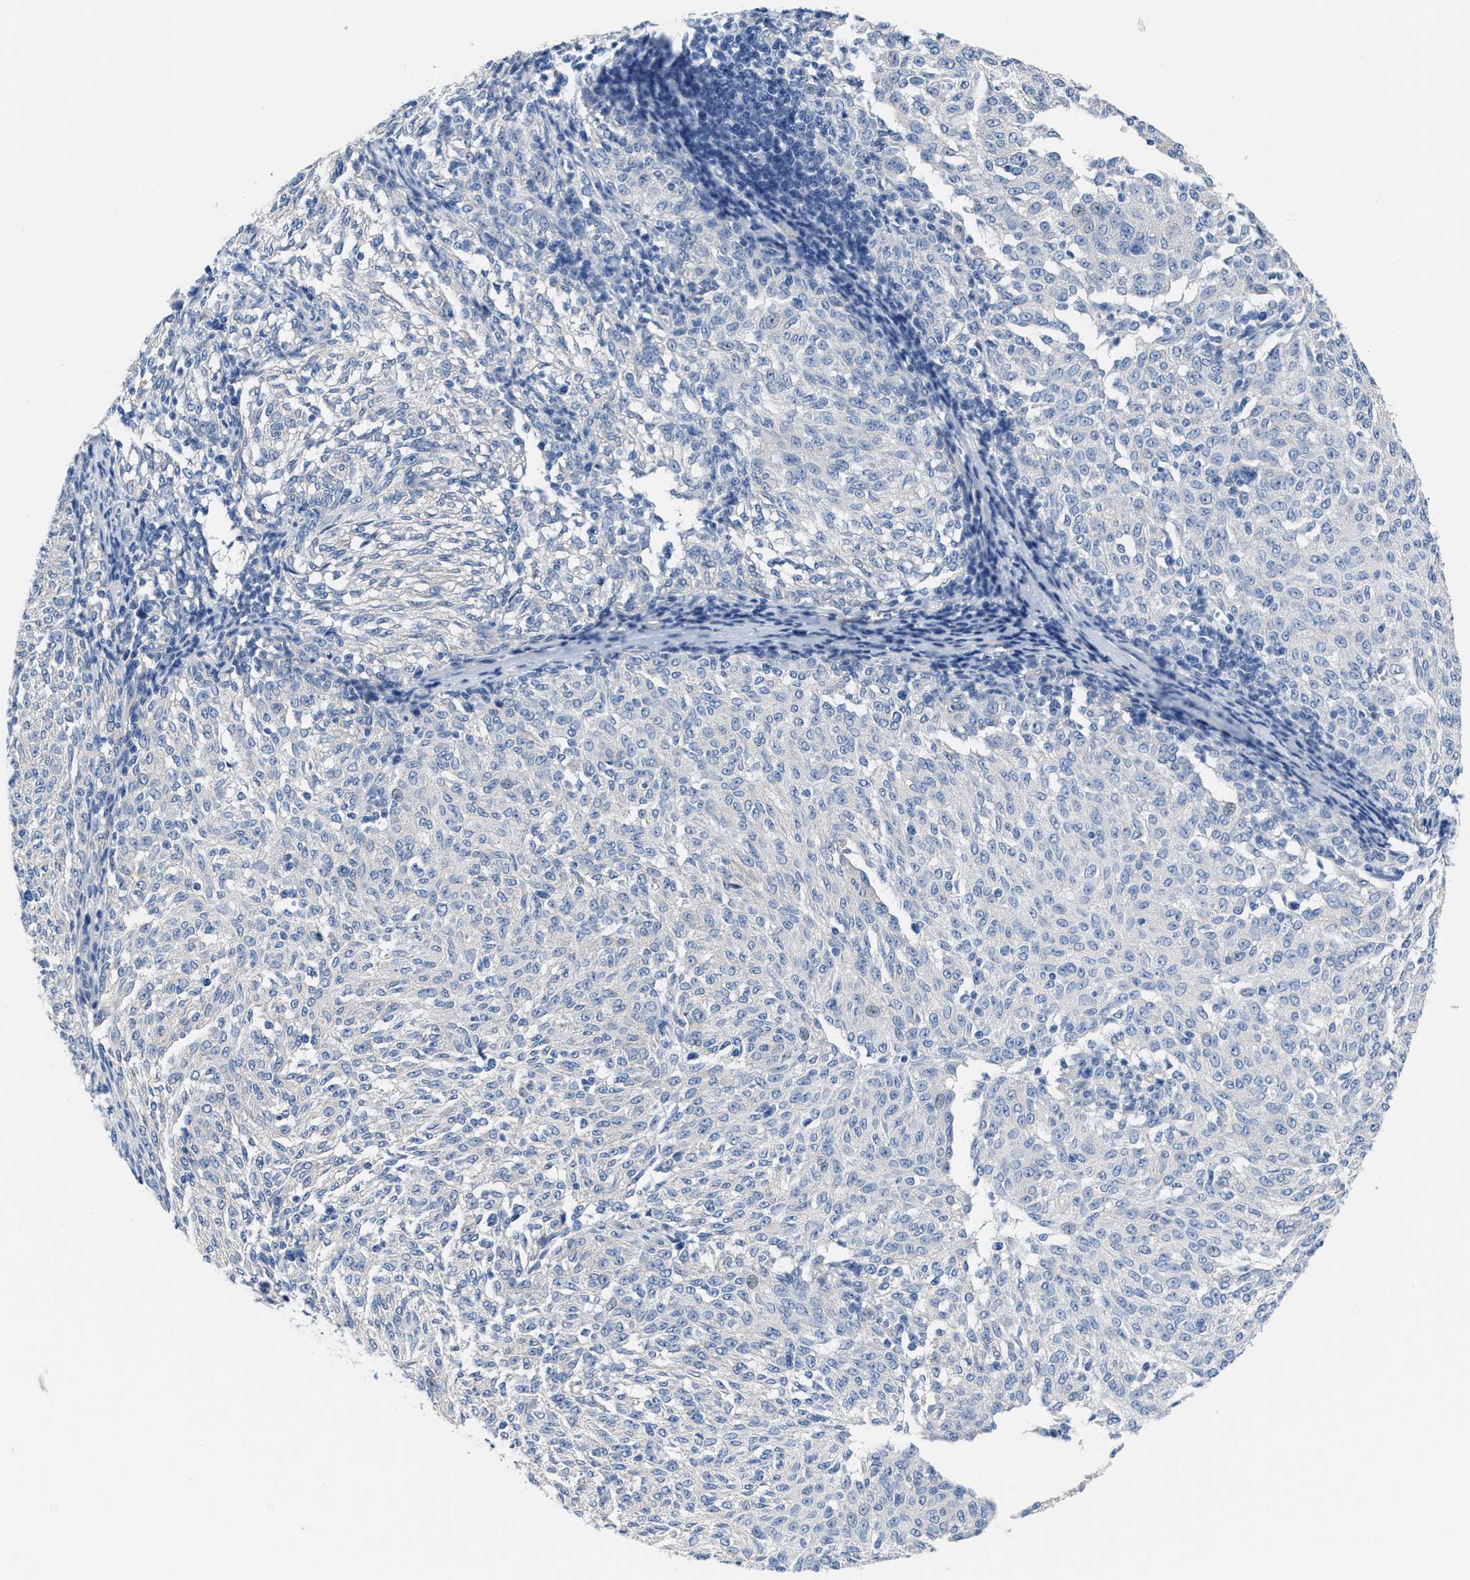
{"staining": {"intensity": "negative", "quantity": "none", "location": "none"}, "tissue": "melanoma", "cell_type": "Tumor cells", "image_type": "cancer", "snomed": [{"axis": "morphology", "description": "Malignant melanoma, NOS"}, {"axis": "topography", "description": "Skin"}], "caption": "Immunohistochemistry micrograph of malignant melanoma stained for a protein (brown), which shows no expression in tumor cells. (Brightfield microscopy of DAB IHC at high magnification).", "gene": "DSCAM", "patient": {"sex": "female", "age": 72}}